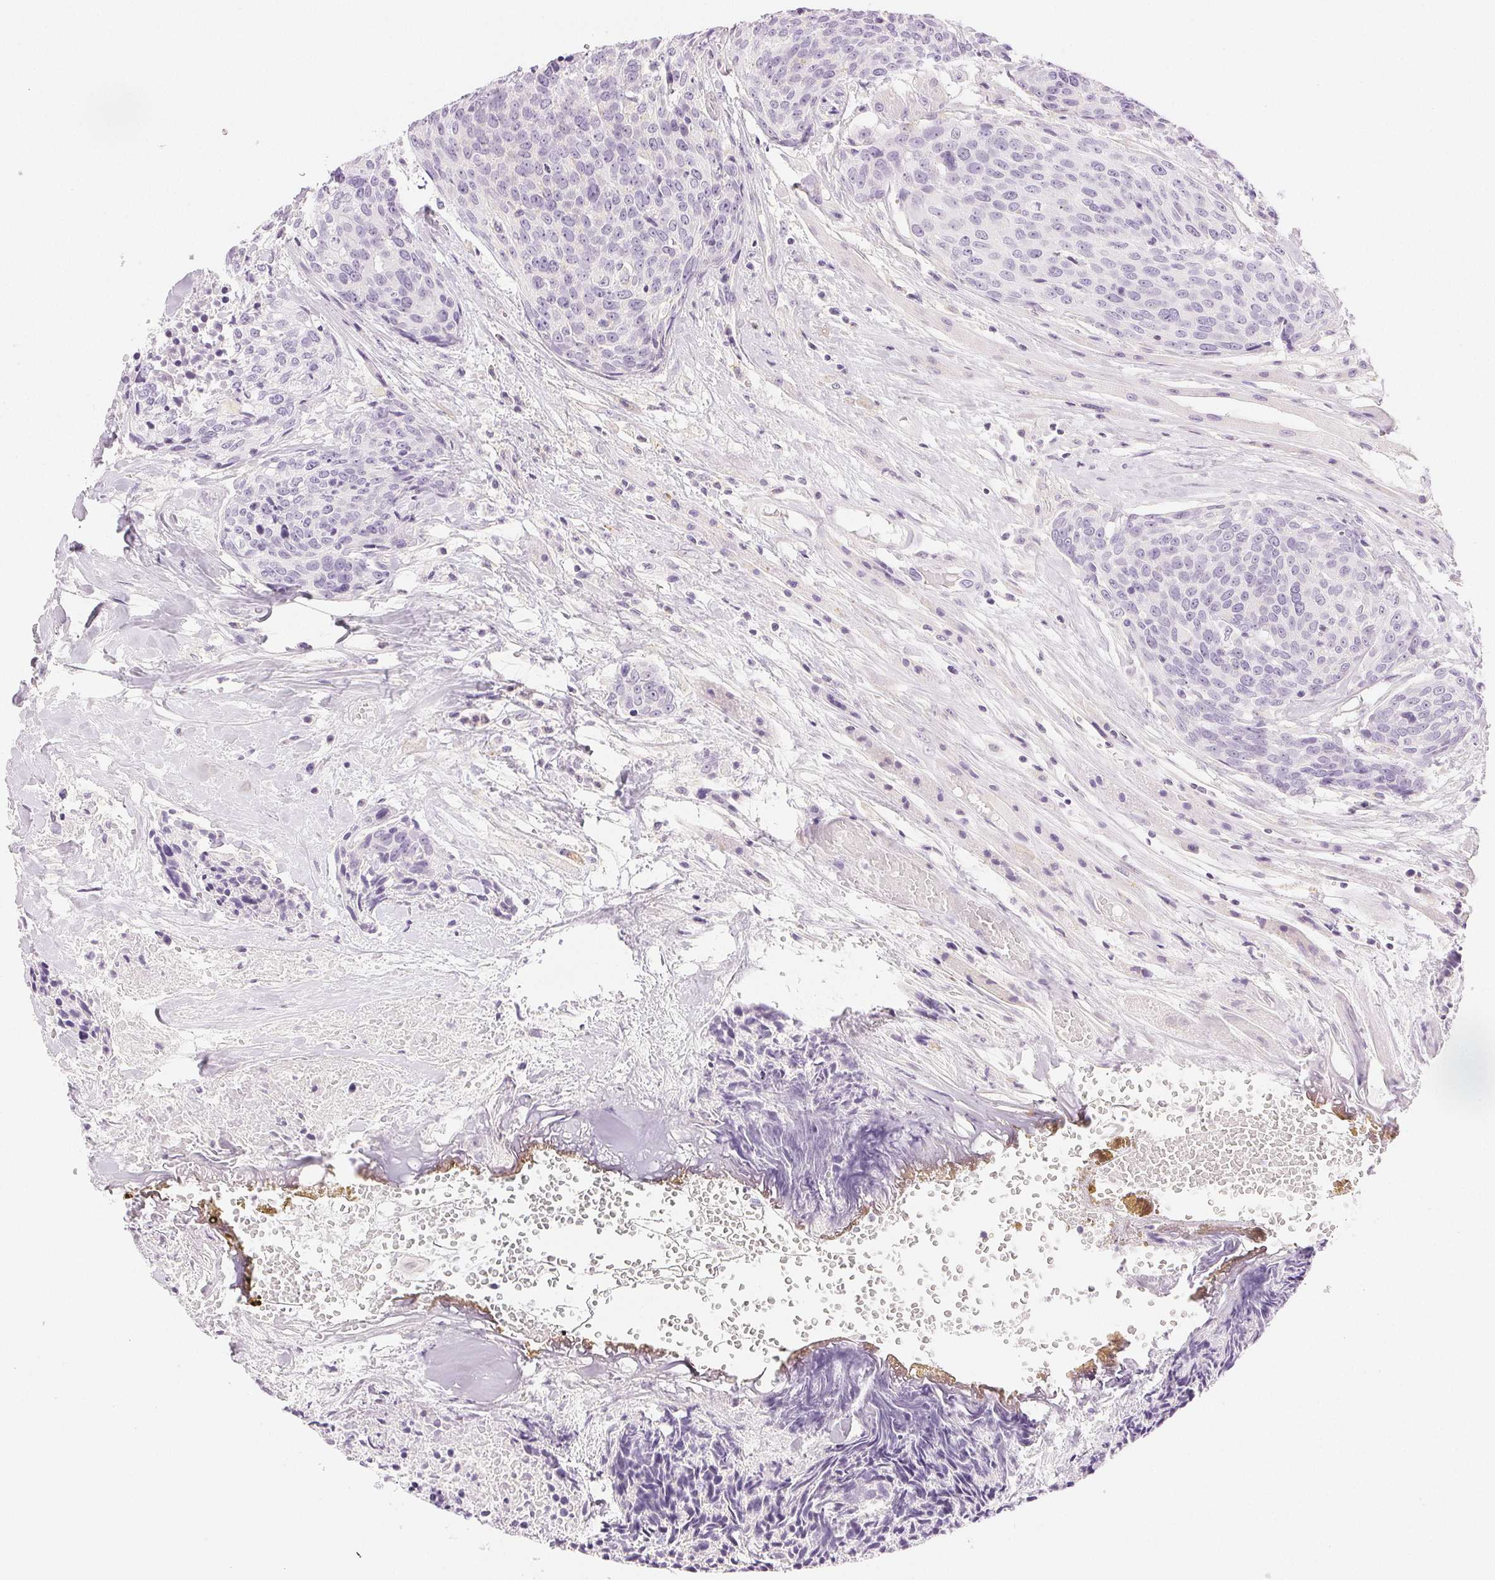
{"staining": {"intensity": "negative", "quantity": "none", "location": "none"}, "tissue": "head and neck cancer", "cell_type": "Tumor cells", "image_type": "cancer", "snomed": [{"axis": "morphology", "description": "Squamous cell carcinoma, NOS"}, {"axis": "topography", "description": "Oral tissue"}, {"axis": "topography", "description": "Head-Neck"}], "caption": "A high-resolution histopathology image shows IHC staining of head and neck squamous cell carcinoma, which shows no significant positivity in tumor cells.", "gene": "SLC5A2", "patient": {"sex": "male", "age": 64}}